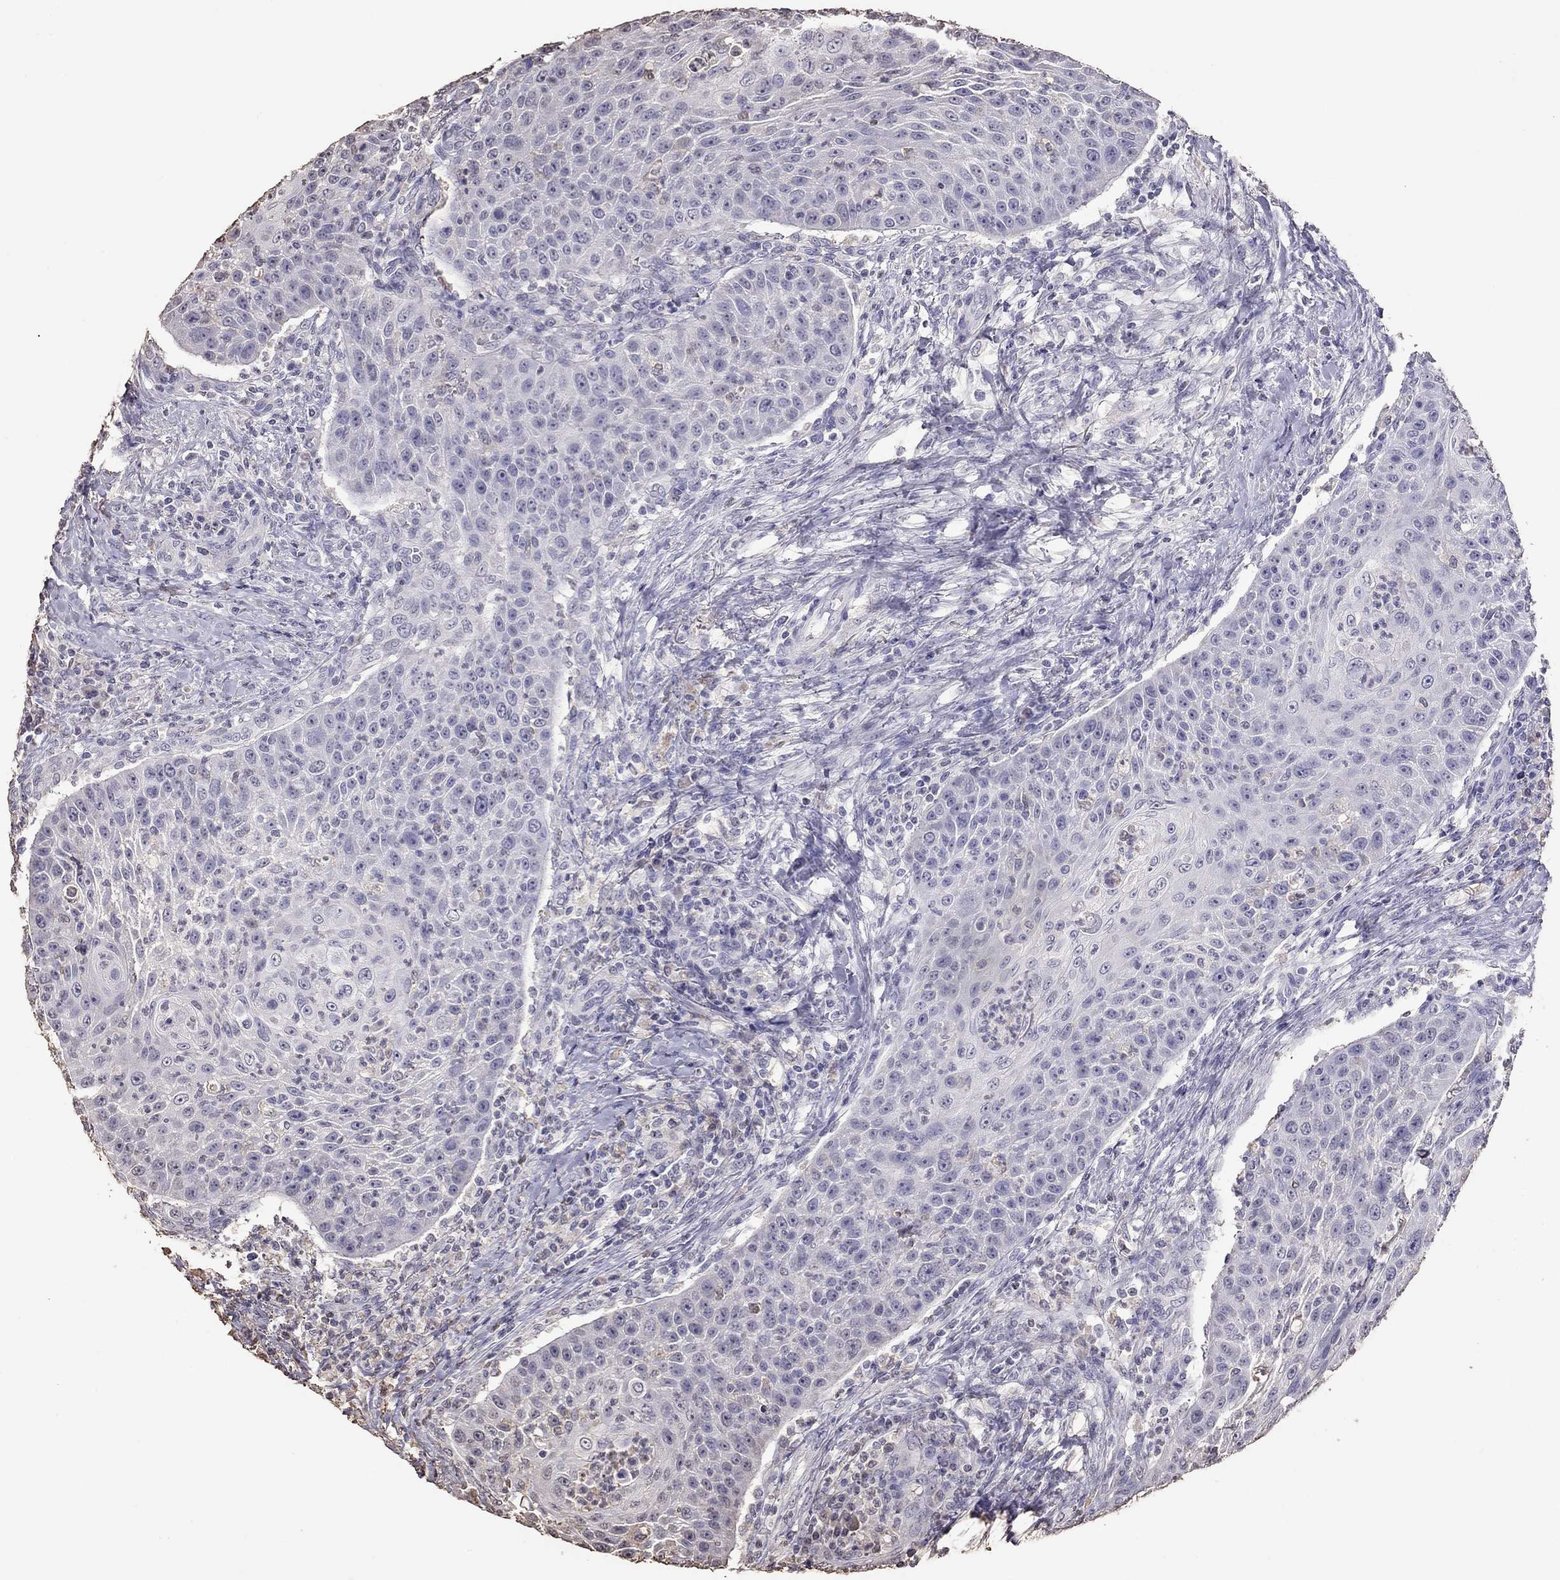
{"staining": {"intensity": "negative", "quantity": "none", "location": "none"}, "tissue": "head and neck cancer", "cell_type": "Tumor cells", "image_type": "cancer", "snomed": [{"axis": "morphology", "description": "Squamous cell carcinoma, NOS"}, {"axis": "topography", "description": "Head-Neck"}], "caption": "Tumor cells are negative for brown protein staining in head and neck squamous cell carcinoma.", "gene": "SUN3", "patient": {"sex": "male", "age": 69}}